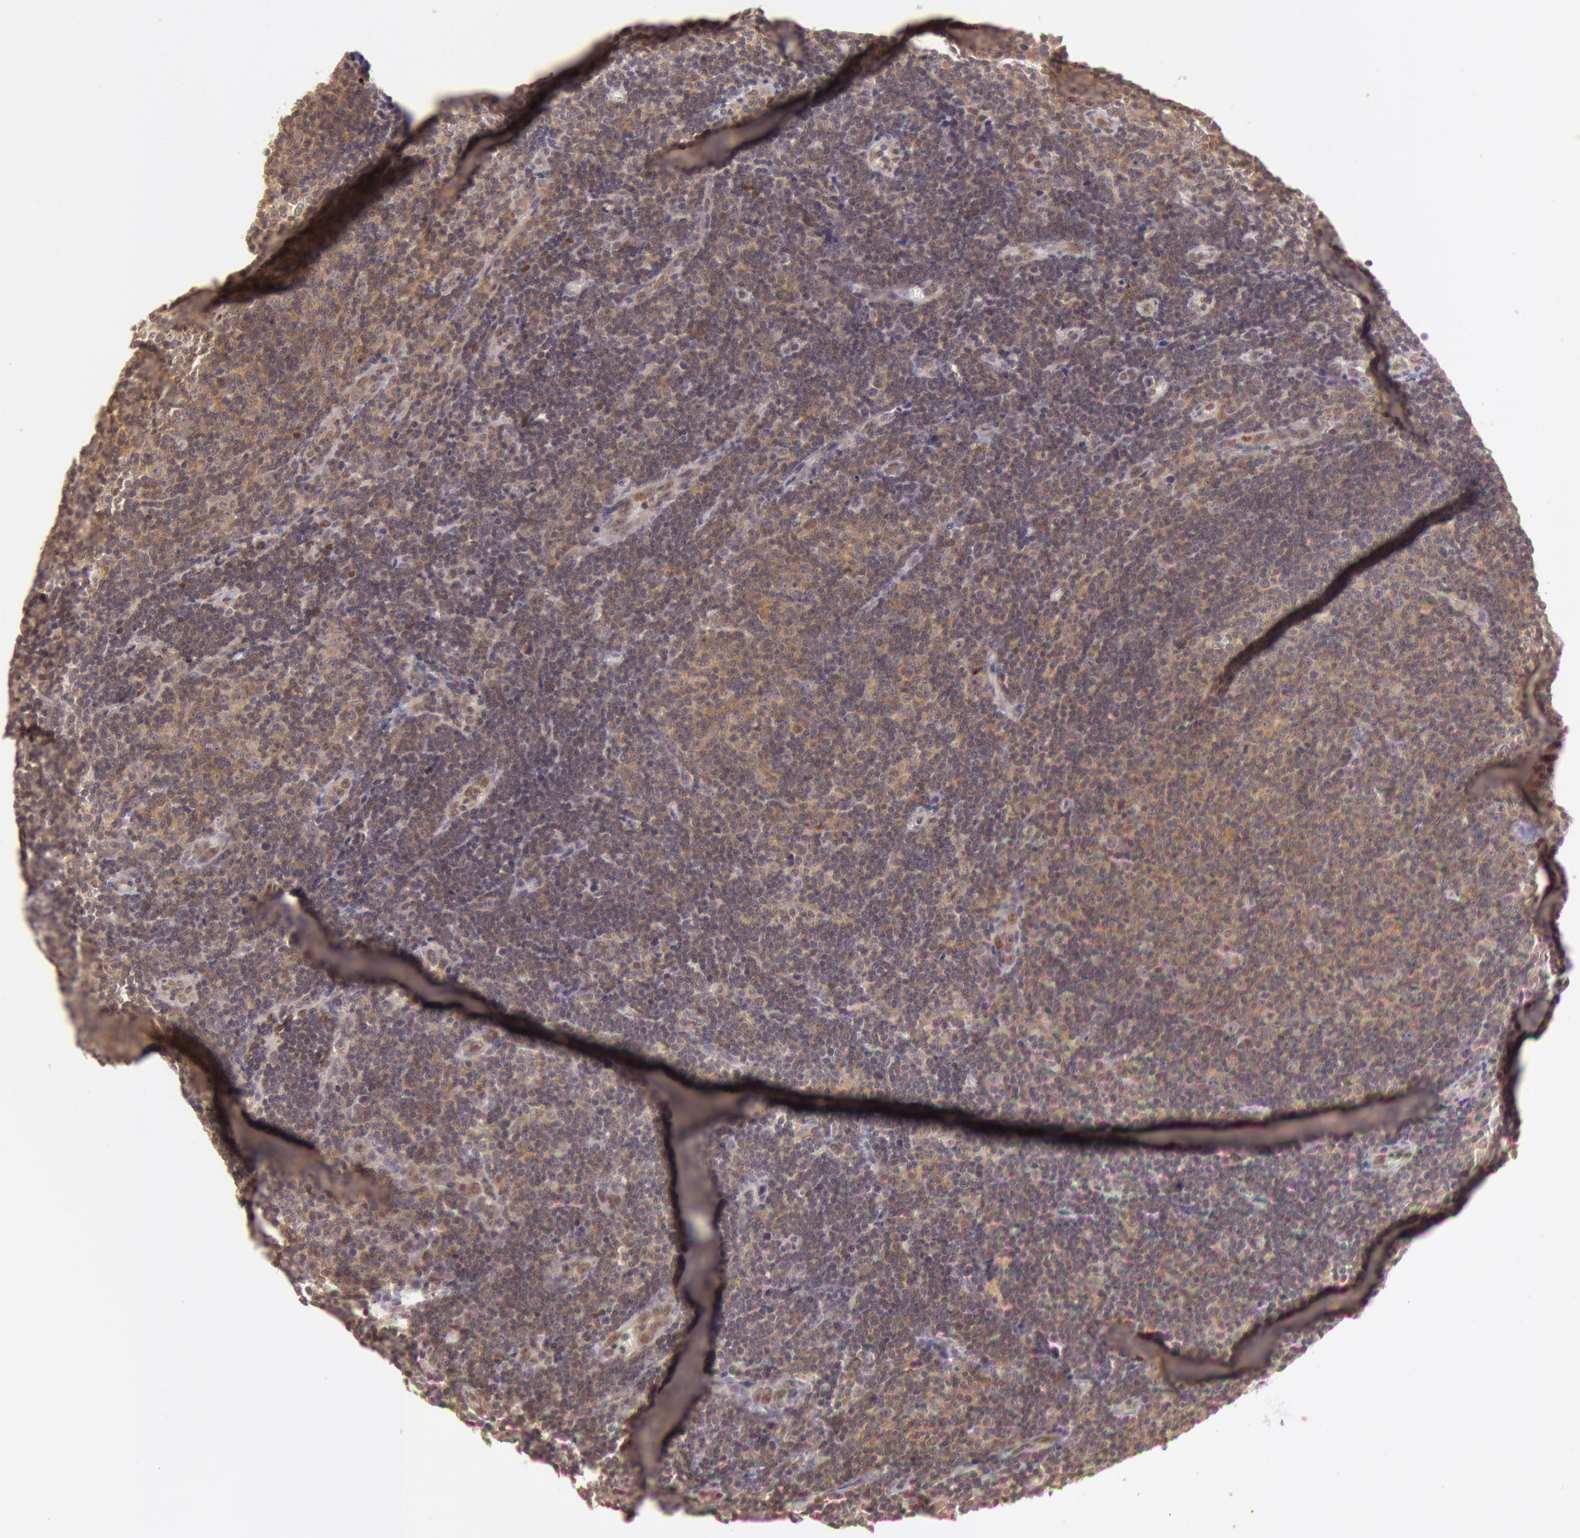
{"staining": {"intensity": "moderate", "quantity": ">75%", "location": "cytoplasmic/membranous"}, "tissue": "lymphoma", "cell_type": "Tumor cells", "image_type": "cancer", "snomed": [{"axis": "morphology", "description": "Malignant lymphoma, non-Hodgkin's type, Low grade"}, {"axis": "topography", "description": "Lymph node"}], "caption": "This micrograph displays IHC staining of lymphoma, with medium moderate cytoplasmic/membranous expression in approximately >75% of tumor cells.", "gene": "ATG2B", "patient": {"sex": "male", "age": 49}}